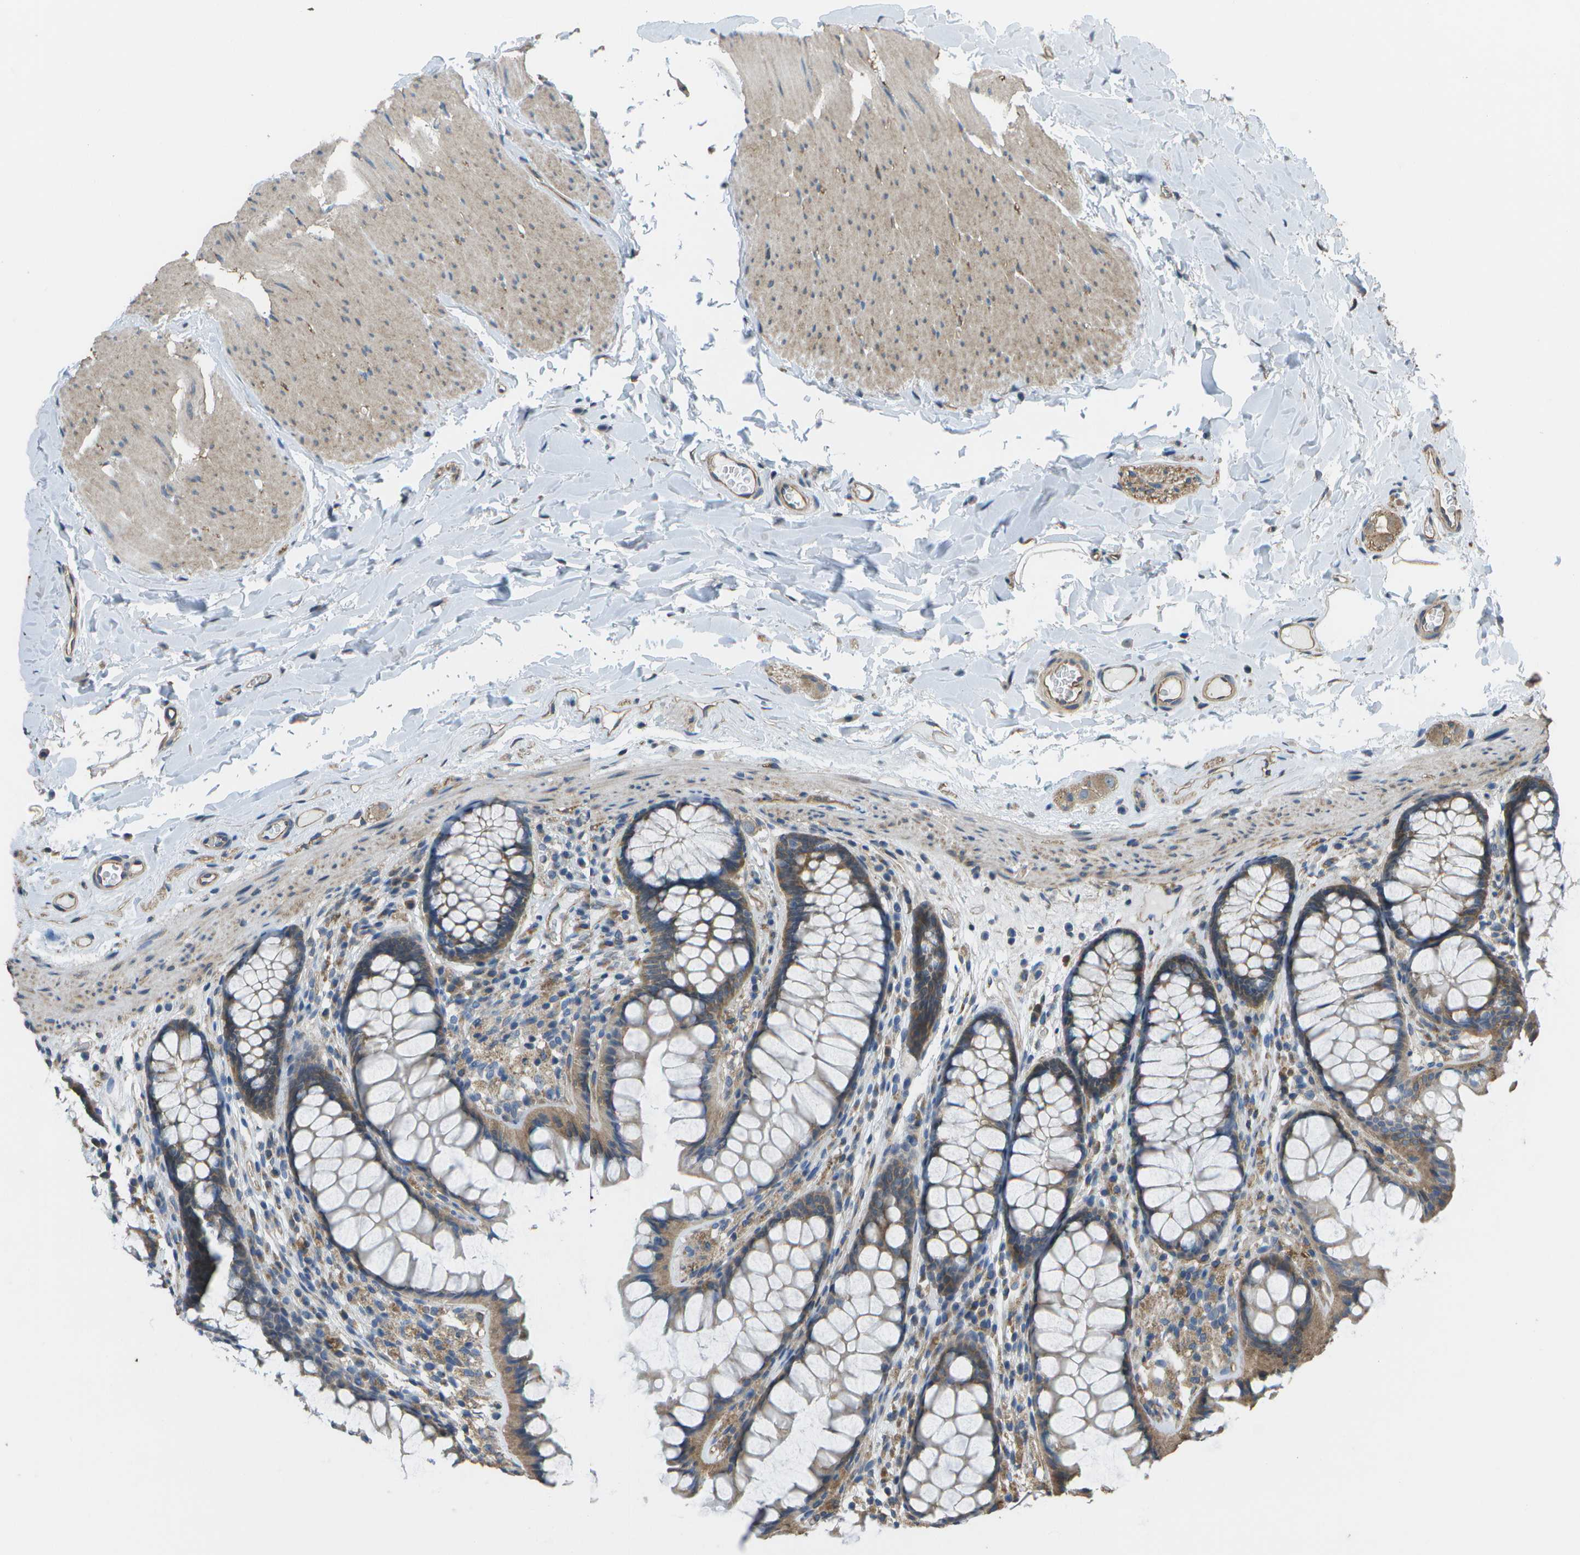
{"staining": {"intensity": "negative", "quantity": "none", "location": "none"}, "tissue": "colon", "cell_type": "Endothelial cells", "image_type": "normal", "snomed": [{"axis": "morphology", "description": "Normal tissue, NOS"}, {"axis": "topography", "description": "Colon"}], "caption": "A micrograph of colon stained for a protein shows no brown staining in endothelial cells. (DAB (3,3'-diaminobenzidine) immunohistochemistry, high magnification).", "gene": "CLNS1A", "patient": {"sex": "female", "age": 55}}